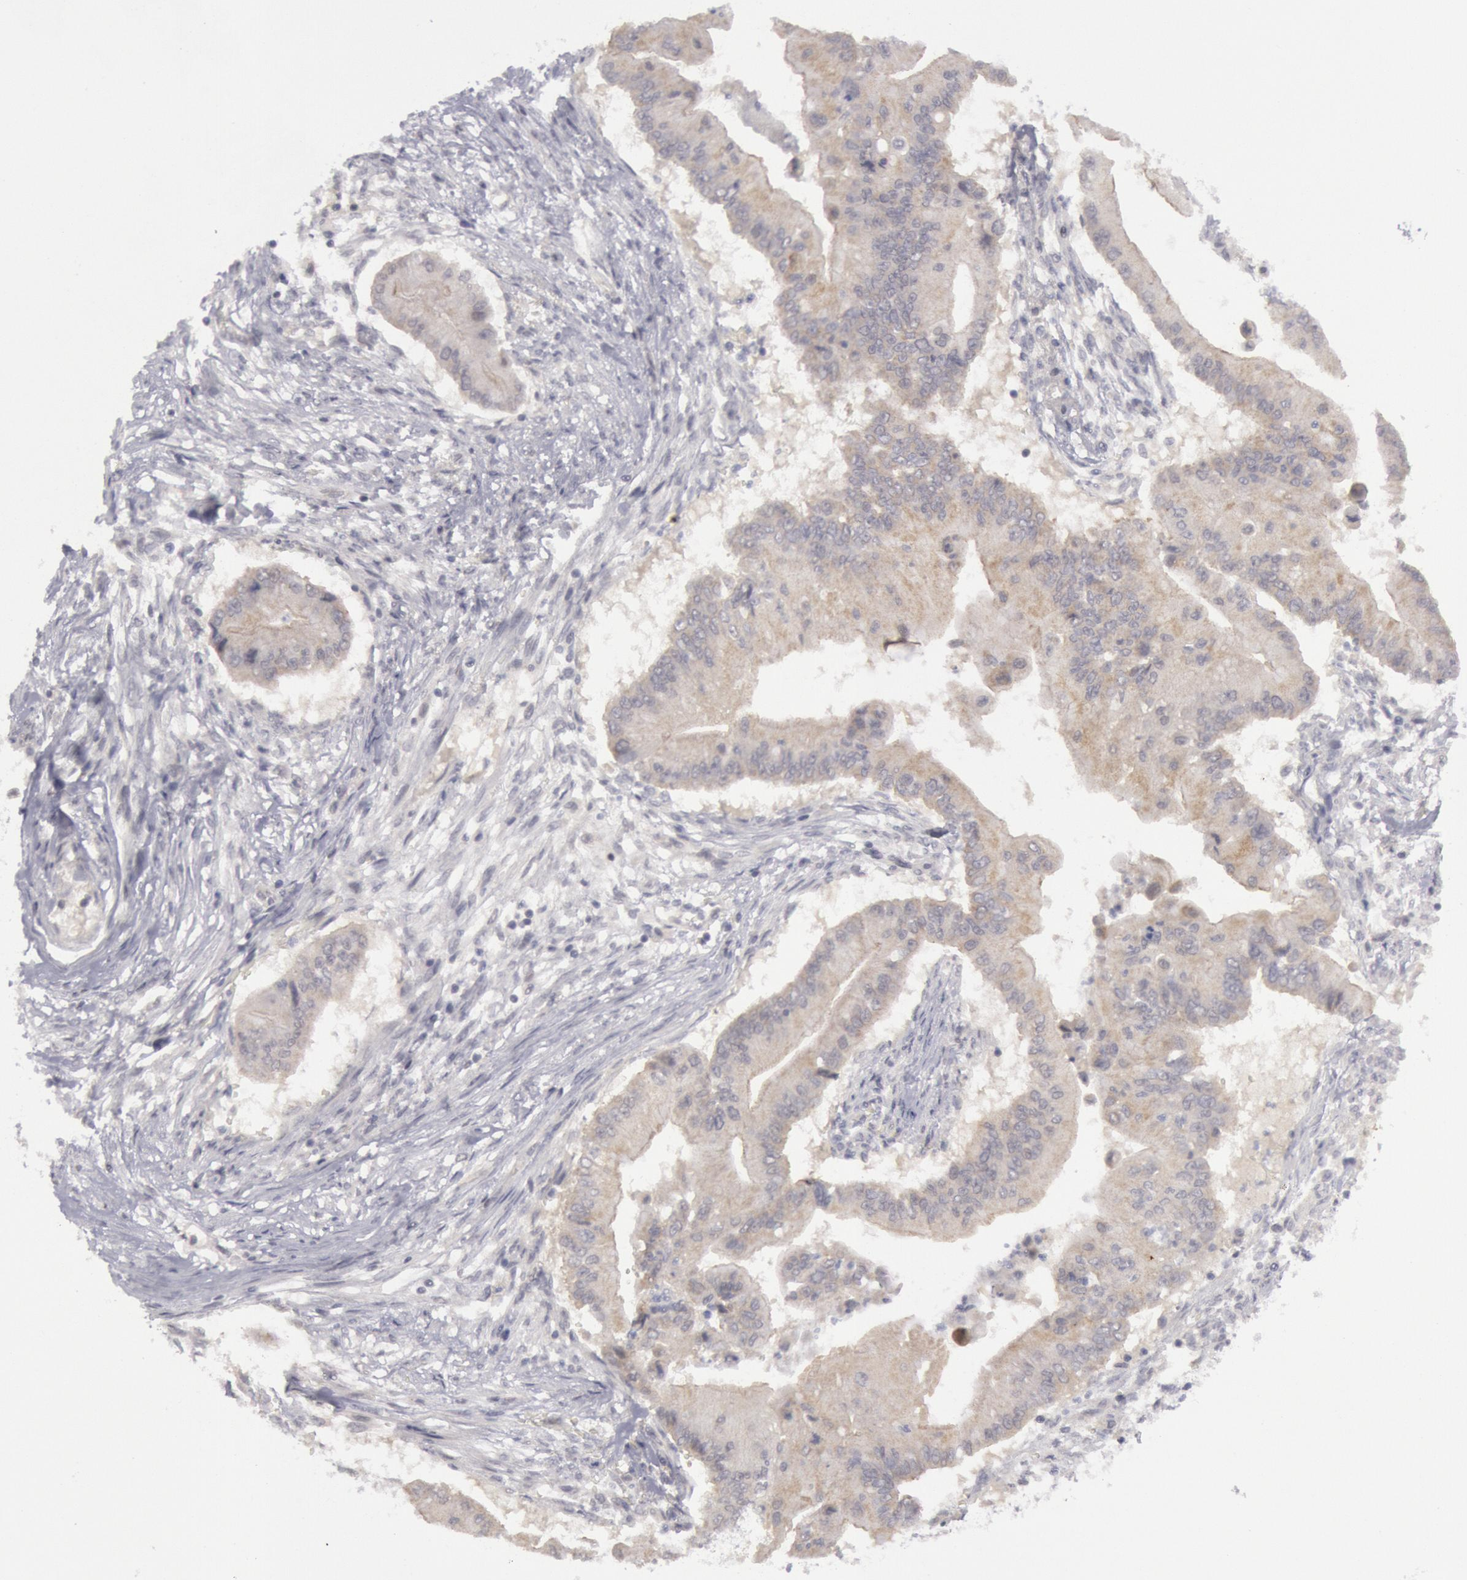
{"staining": {"intensity": "weak", "quantity": "25%-75%", "location": "cytoplasmic/membranous"}, "tissue": "pancreatic cancer", "cell_type": "Tumor cells", "image_type": "cancer", "snomed": [{"axis": "morphology", "description": "Adenocarcinoma, NOS"}, {"axis": "topography", "description": "Pancreas"}], "caption": "Brown immunohistochemical staining in human pancreatic cancer reveals weak cytoplasmic/membranous staining in approximately 25%-75% of tumor cells.", "gene": "JOSD1", "patient": {"sex": "male", "age": 62}}